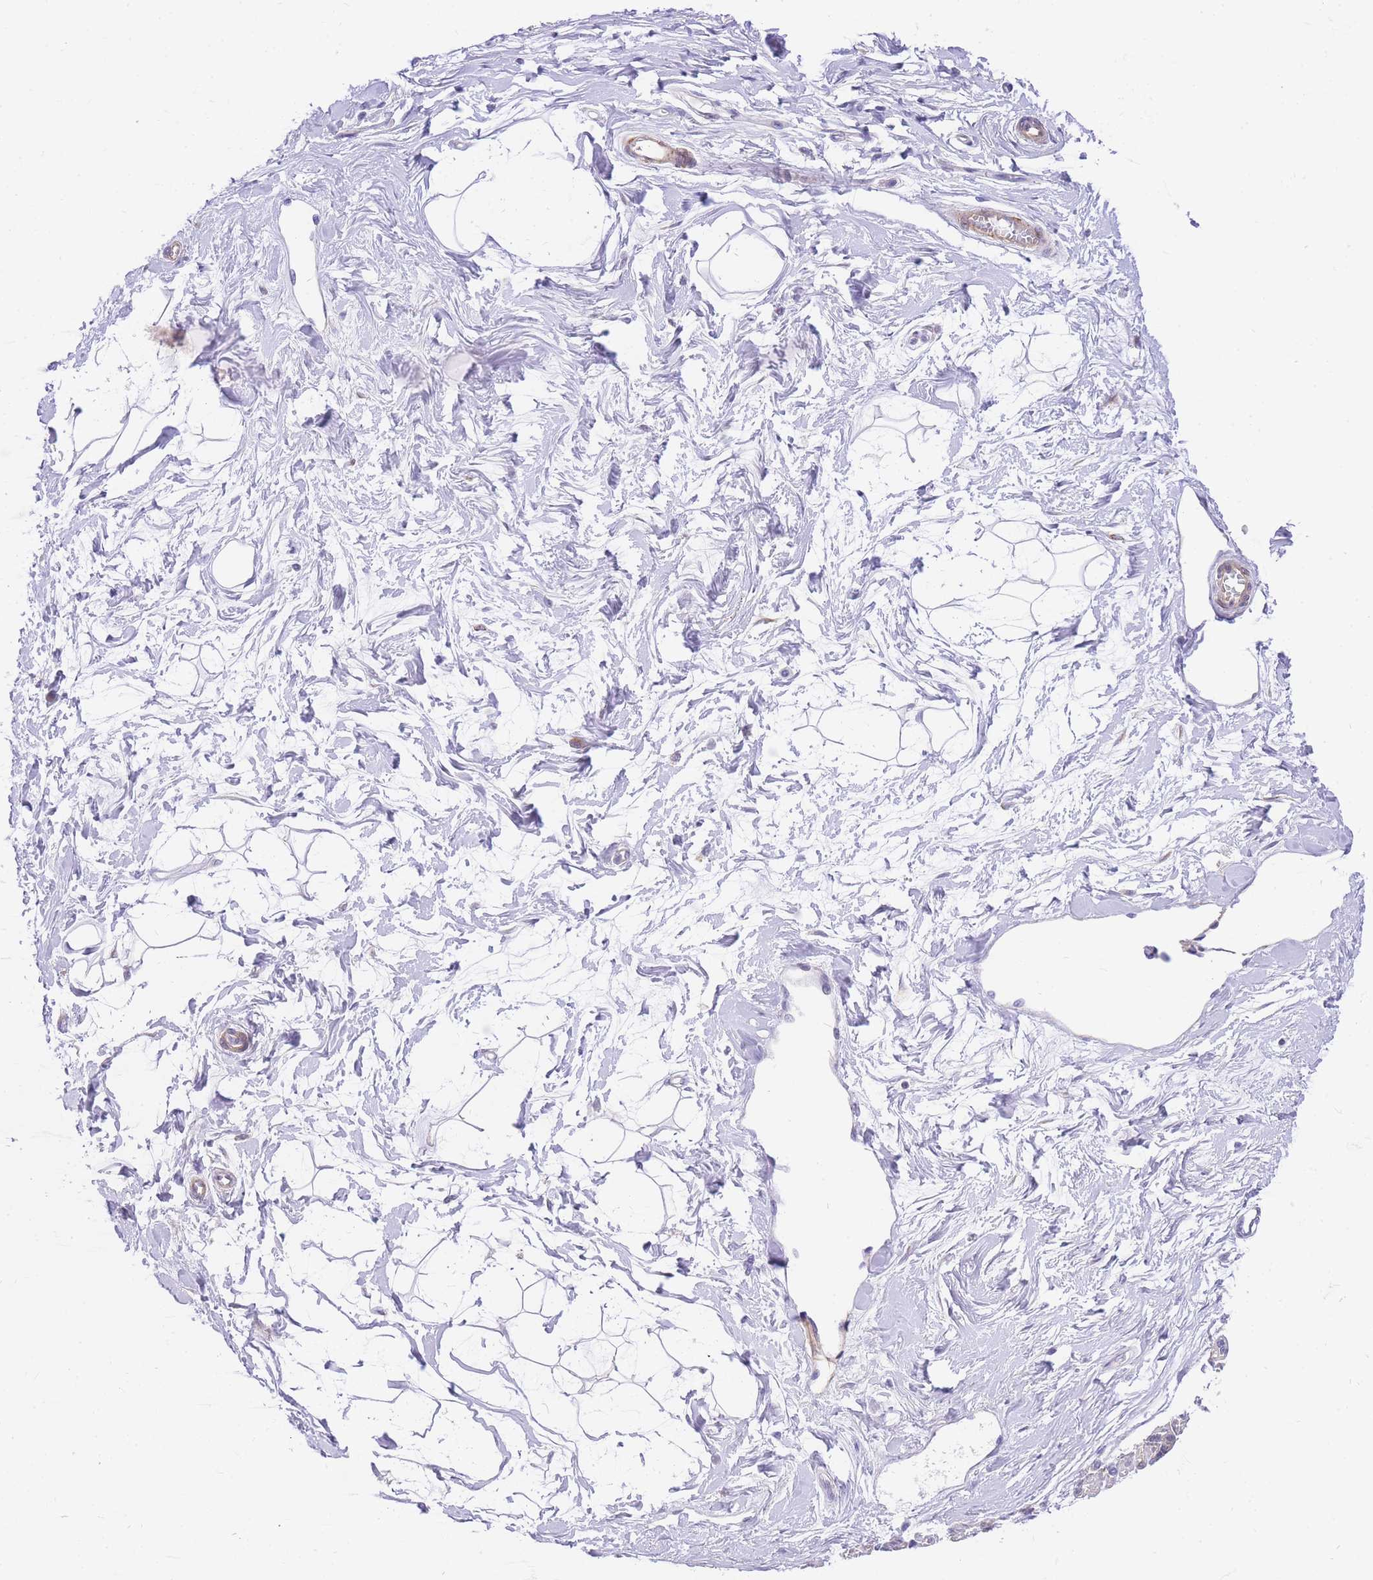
{"staining": {"intensity": "negative", "quantity": "none", "location": "none"}, "tissue": "breast", "cell_type": "Adipocytes", "image_type": "normal", "snomed": [{"axis": "morphology", "description": "Normal tissue, NOS"}, {"axis": "topography", "description": "Breast"}], "caption": "Protein analysis of benign breast demonstrates no significant expression in adipocytes. (DAB IHC, high magnification).", "gene": "S100PBP", "patient": {"sex": "female", "age": 45}}